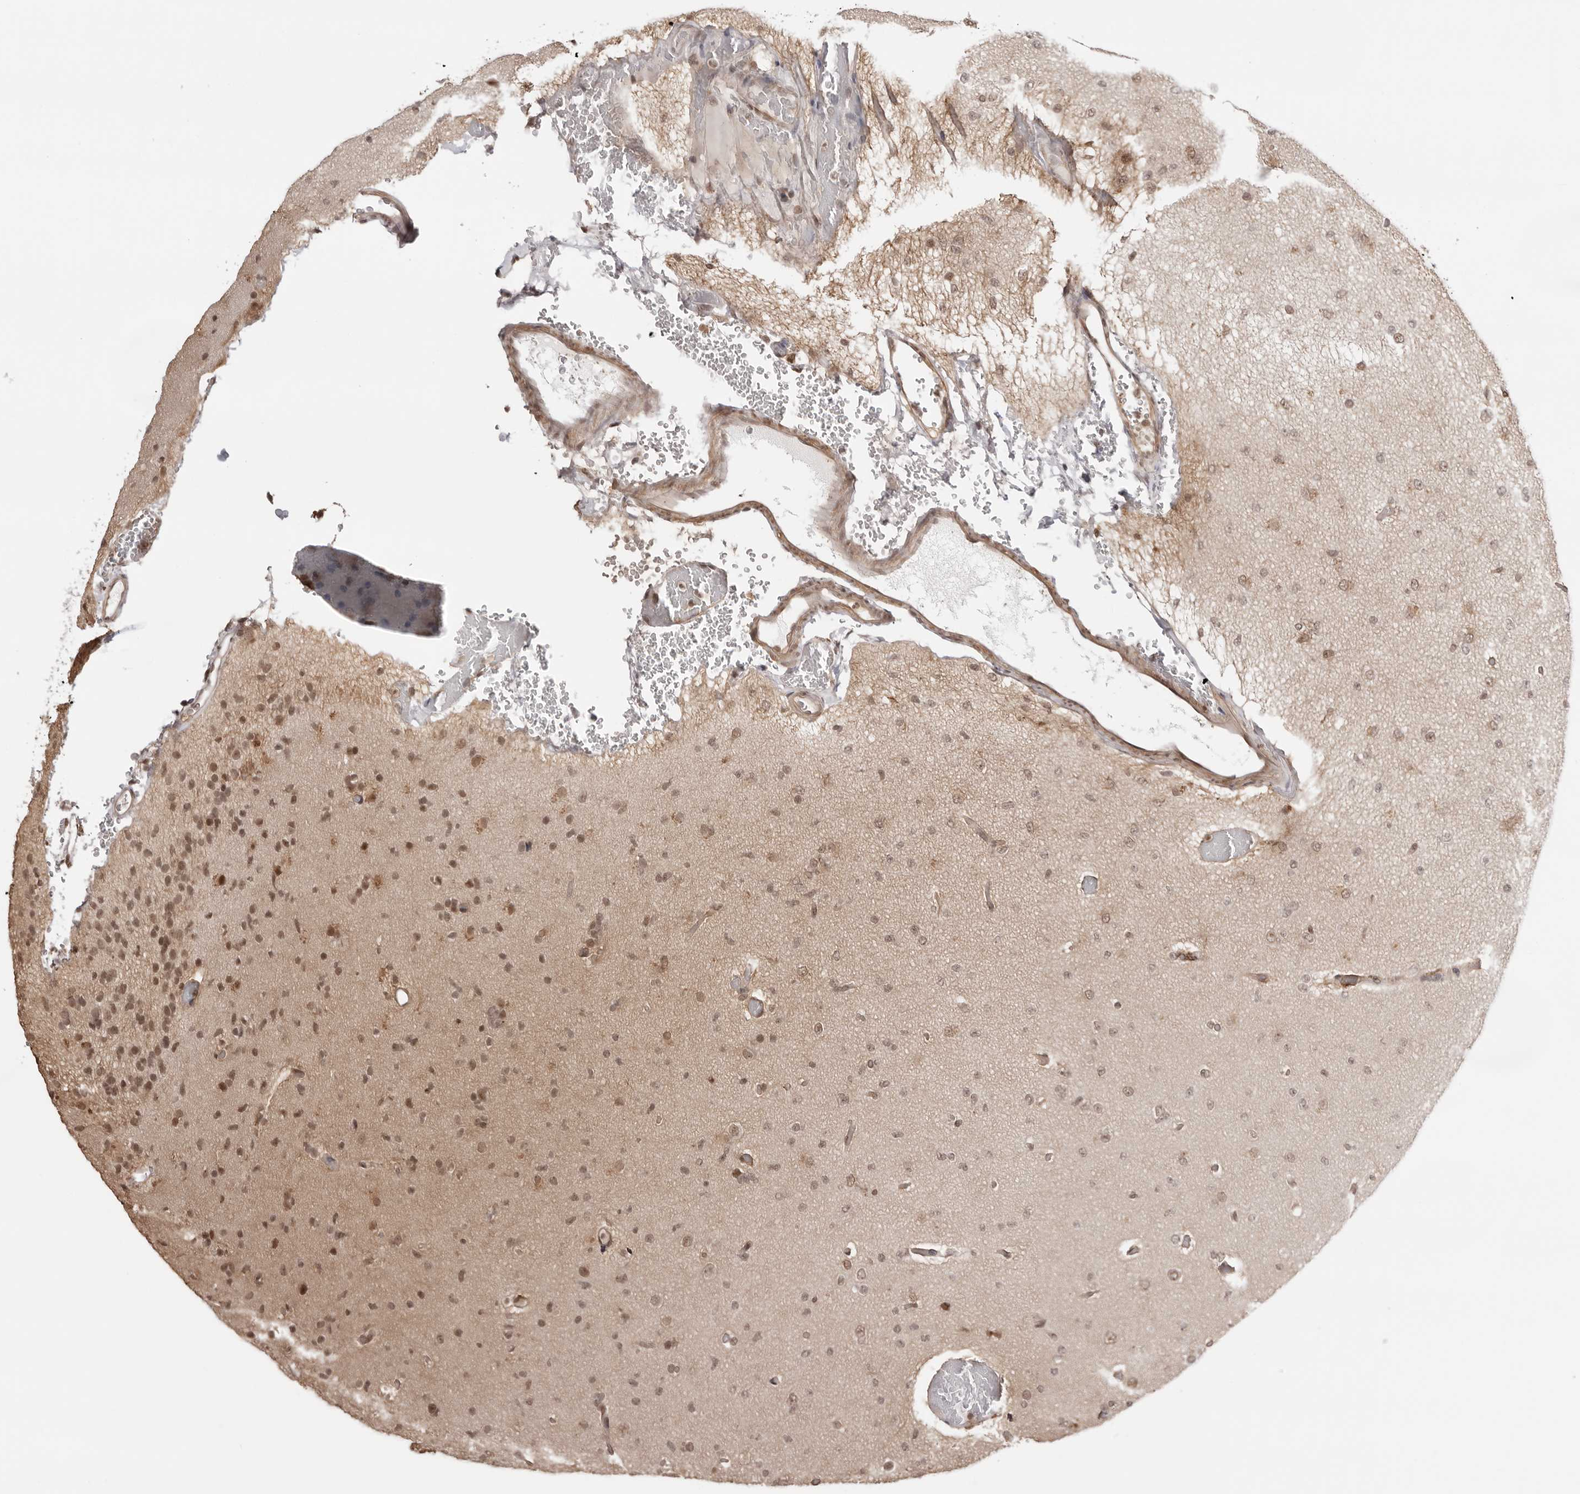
{"staining": {"intensity": "weak", "quantity": ">75%", "location": "nuclear"}, "tissue": "glioma", "cell_type": "Tumor cells", "image_type": "cancer", "snomed": [{"axis": "morphology", "description": "Glioma, malignant, Low grade"}, {"axis": "topography", "description": "Brain"}], "caption": "Immunohistochemistry (IHC) photomicrograph of neoplastic tissue: malignant low-grade glioma stained using immunohistochemistry (IHC) demonstrates low levels of weak protein expression localized specifically in the nuclear of tumor cells, appearing as a nuclear brown color.", "gene": "SDE2", "patient": {"sex": "female", "age": 22}}